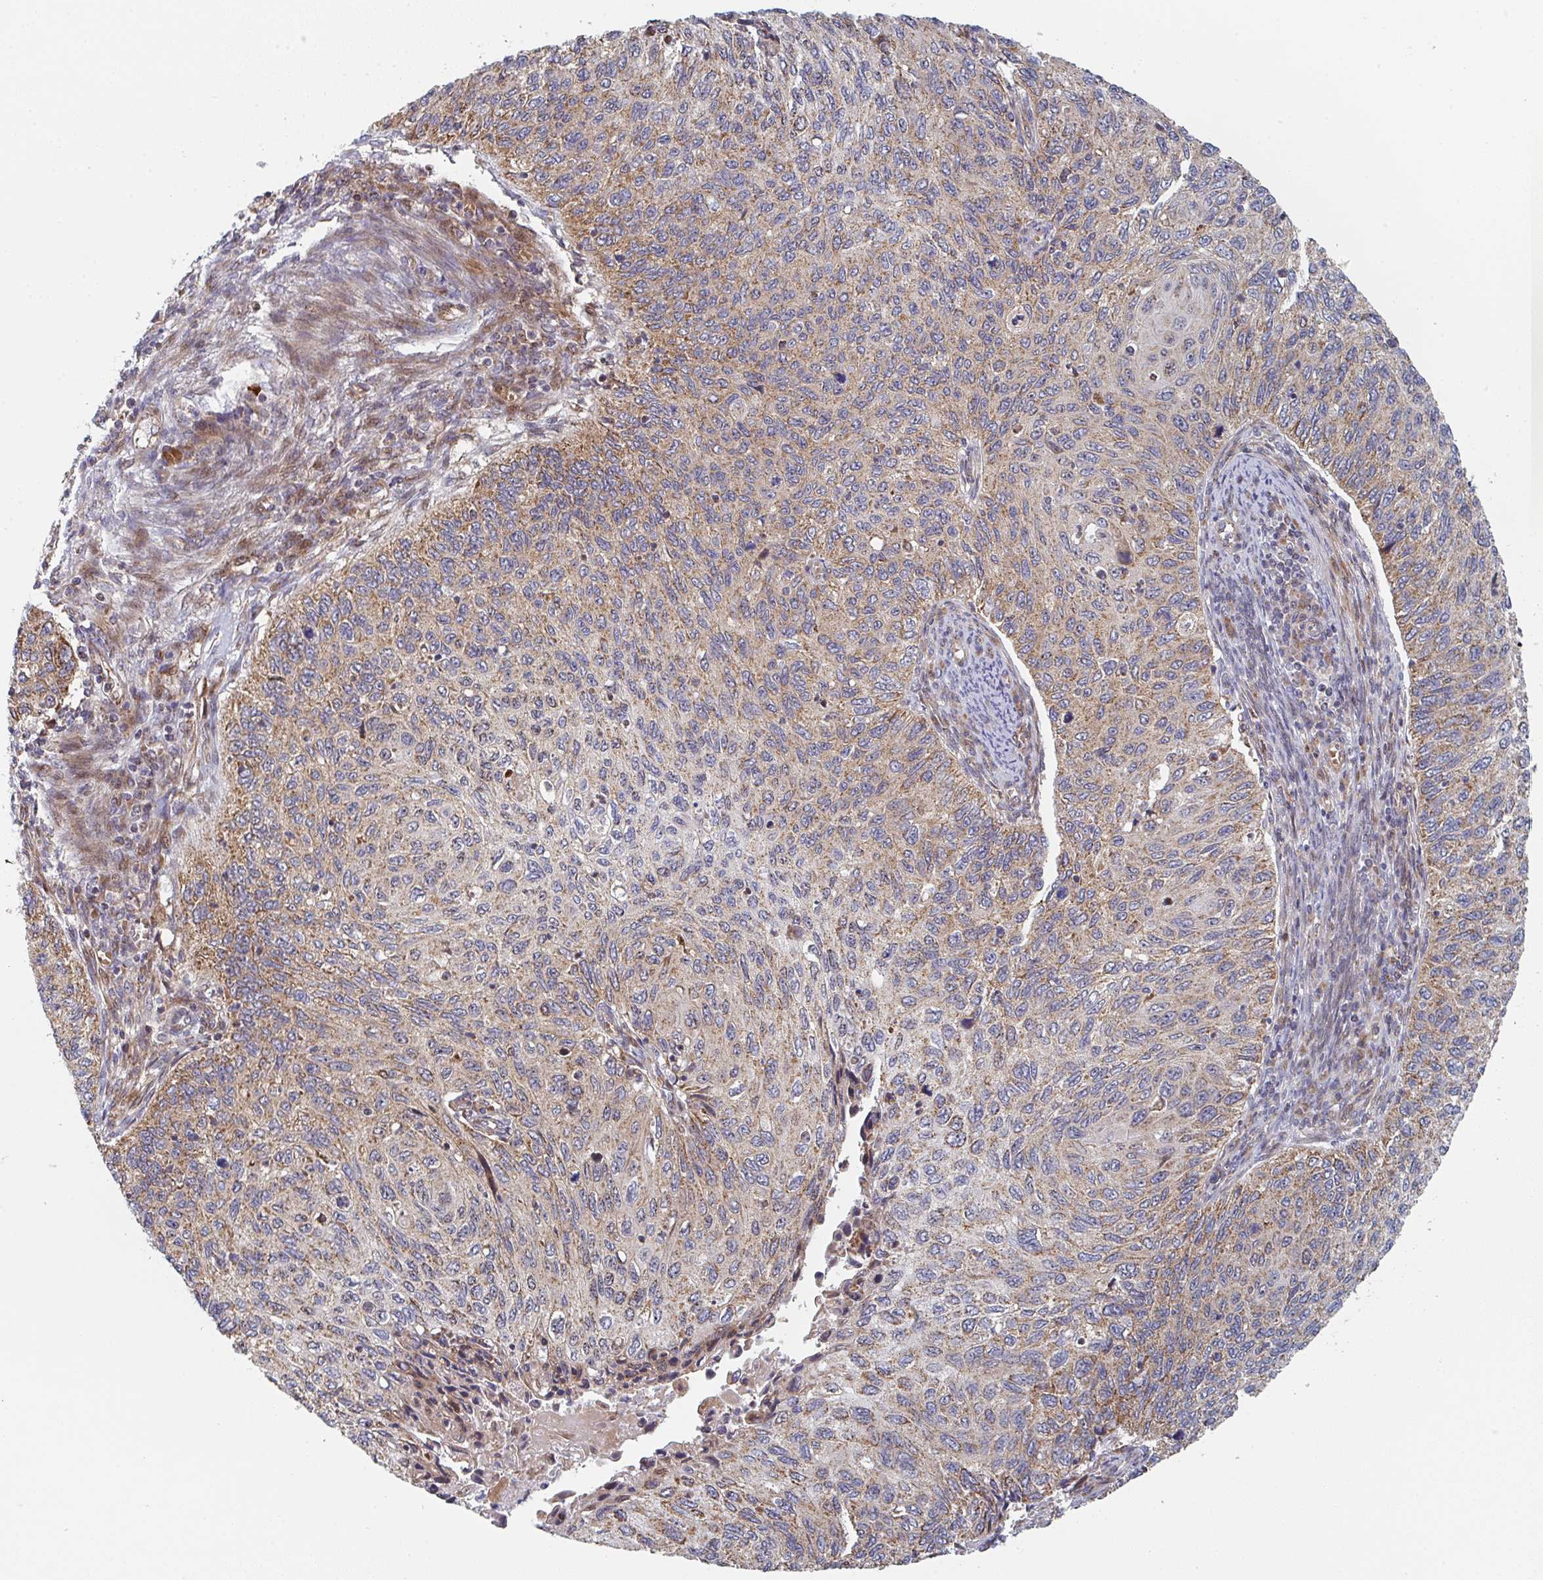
{"staining": {"intensity": "moderate", "quantity": "25%-75%", "location": "cytoplasmic/membranous"}, "tissue": "cervical cancer", "cell_type": "Tumor cells", "image_type": "cancer", "snomed": [{"axis": "morphology", "description": "Squamous cell carcinoma, NOS"}, {"axis": "topography", "description": "Cervix"}], "caption": "About 25%-75% of tumor cells in human squamous cell carcinoma (cervical) exhibit moderate cytoplasmic/membranous protein staining as visualized by brown immunohistochemical staining.", "gene": "ZNF644", "patient": {"sex": "female", "age": 70}}